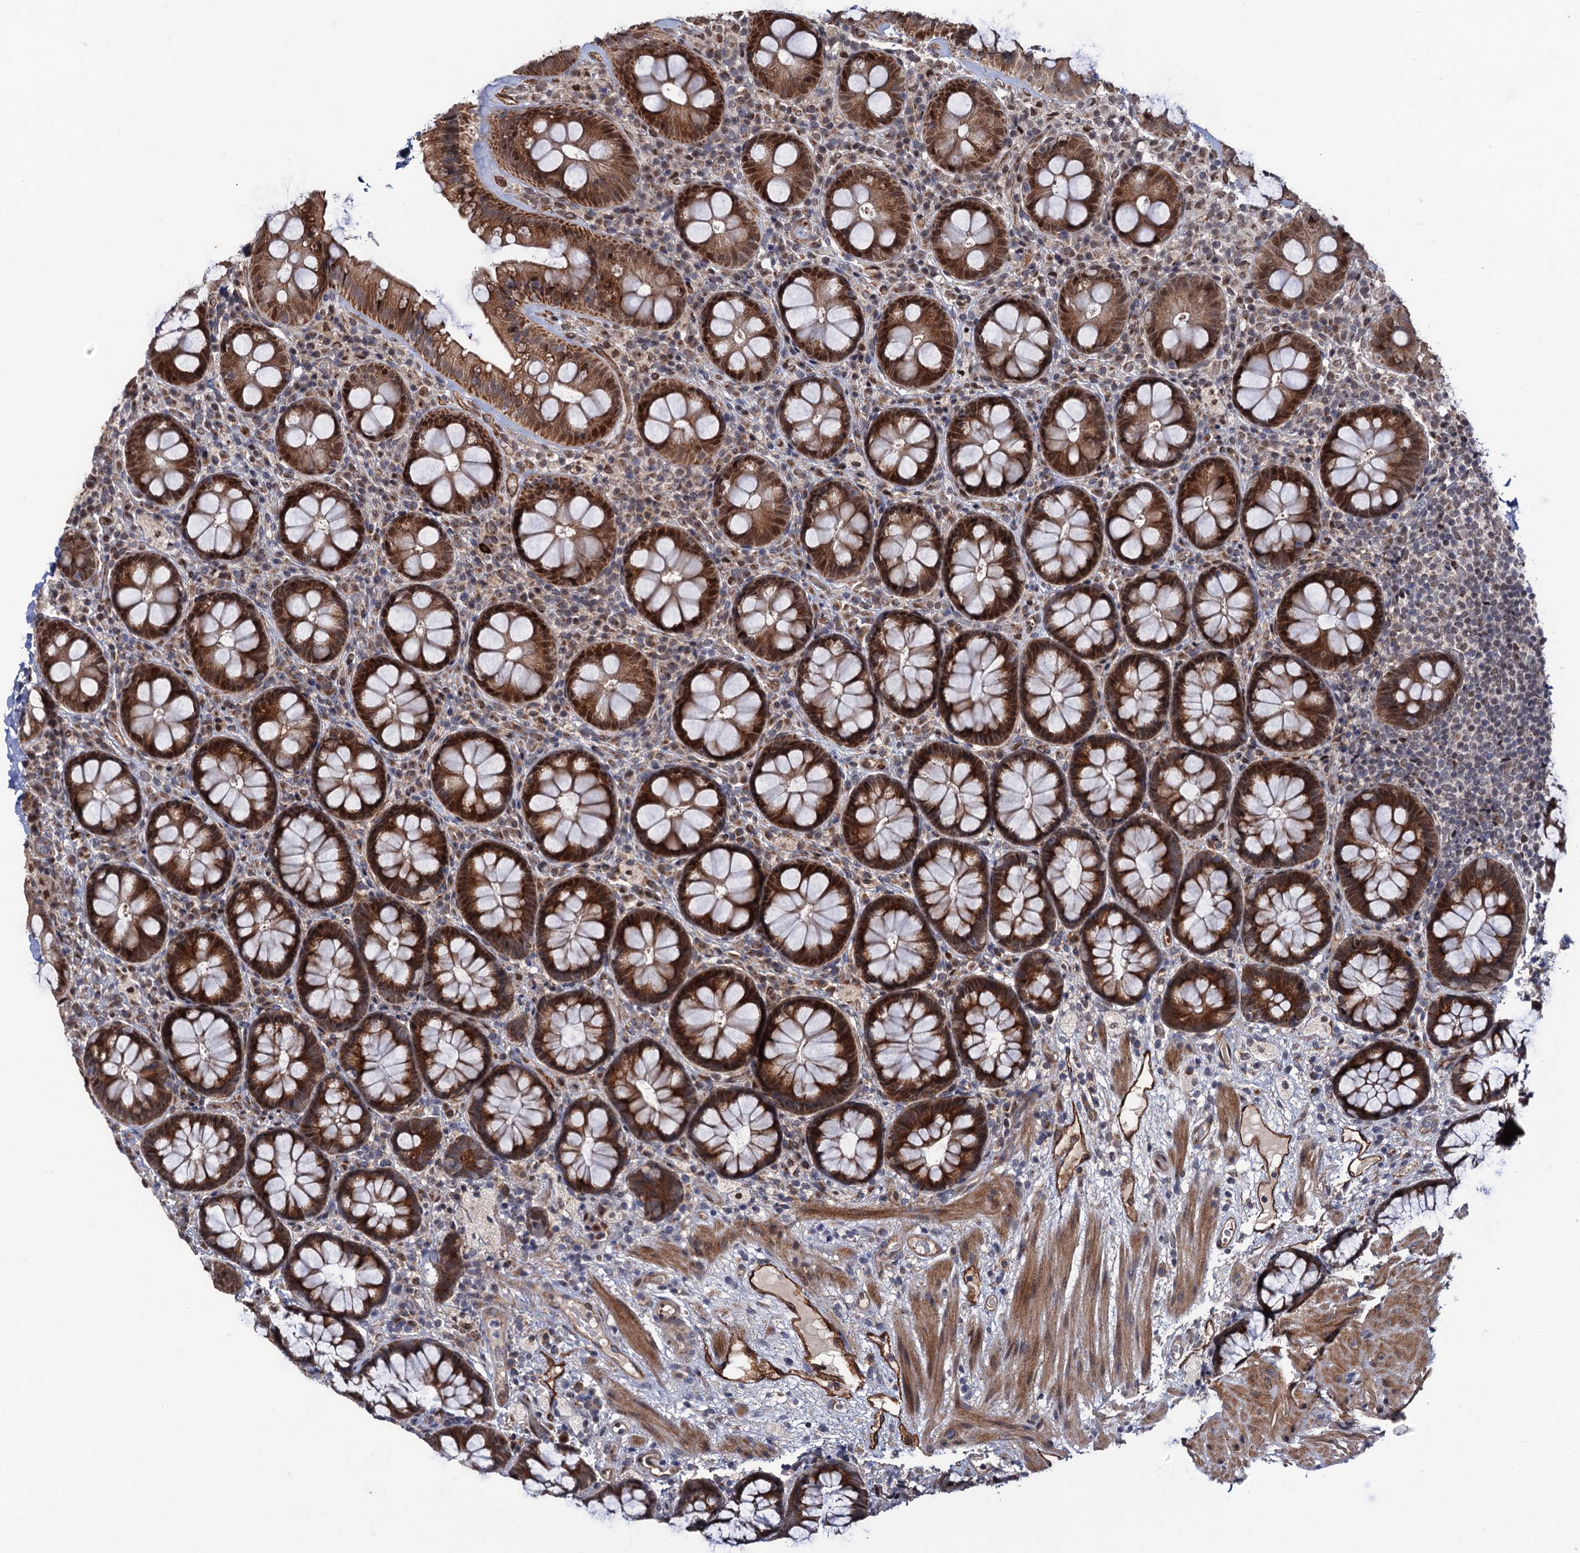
{"staining": {"intensity": "moderate", "quantity": ">75%", "location": "cytoplasmic/membranous"}, "tissue": "rectum", "cell_type": "Glandular cells", "image_type": "normal", "snomed": [{"axis": "morphology", "description": "Normal tissue, NOS"}, {"axis": "topography", "description": "Rectum"}], "caption": "Protein expression analysis of benign rectum shows moderate cytoplasmic/membranous positivity in about >75% of glandular cells.", "gene": "LRRC63", "patient": {"sex": "male", "age": 83}}